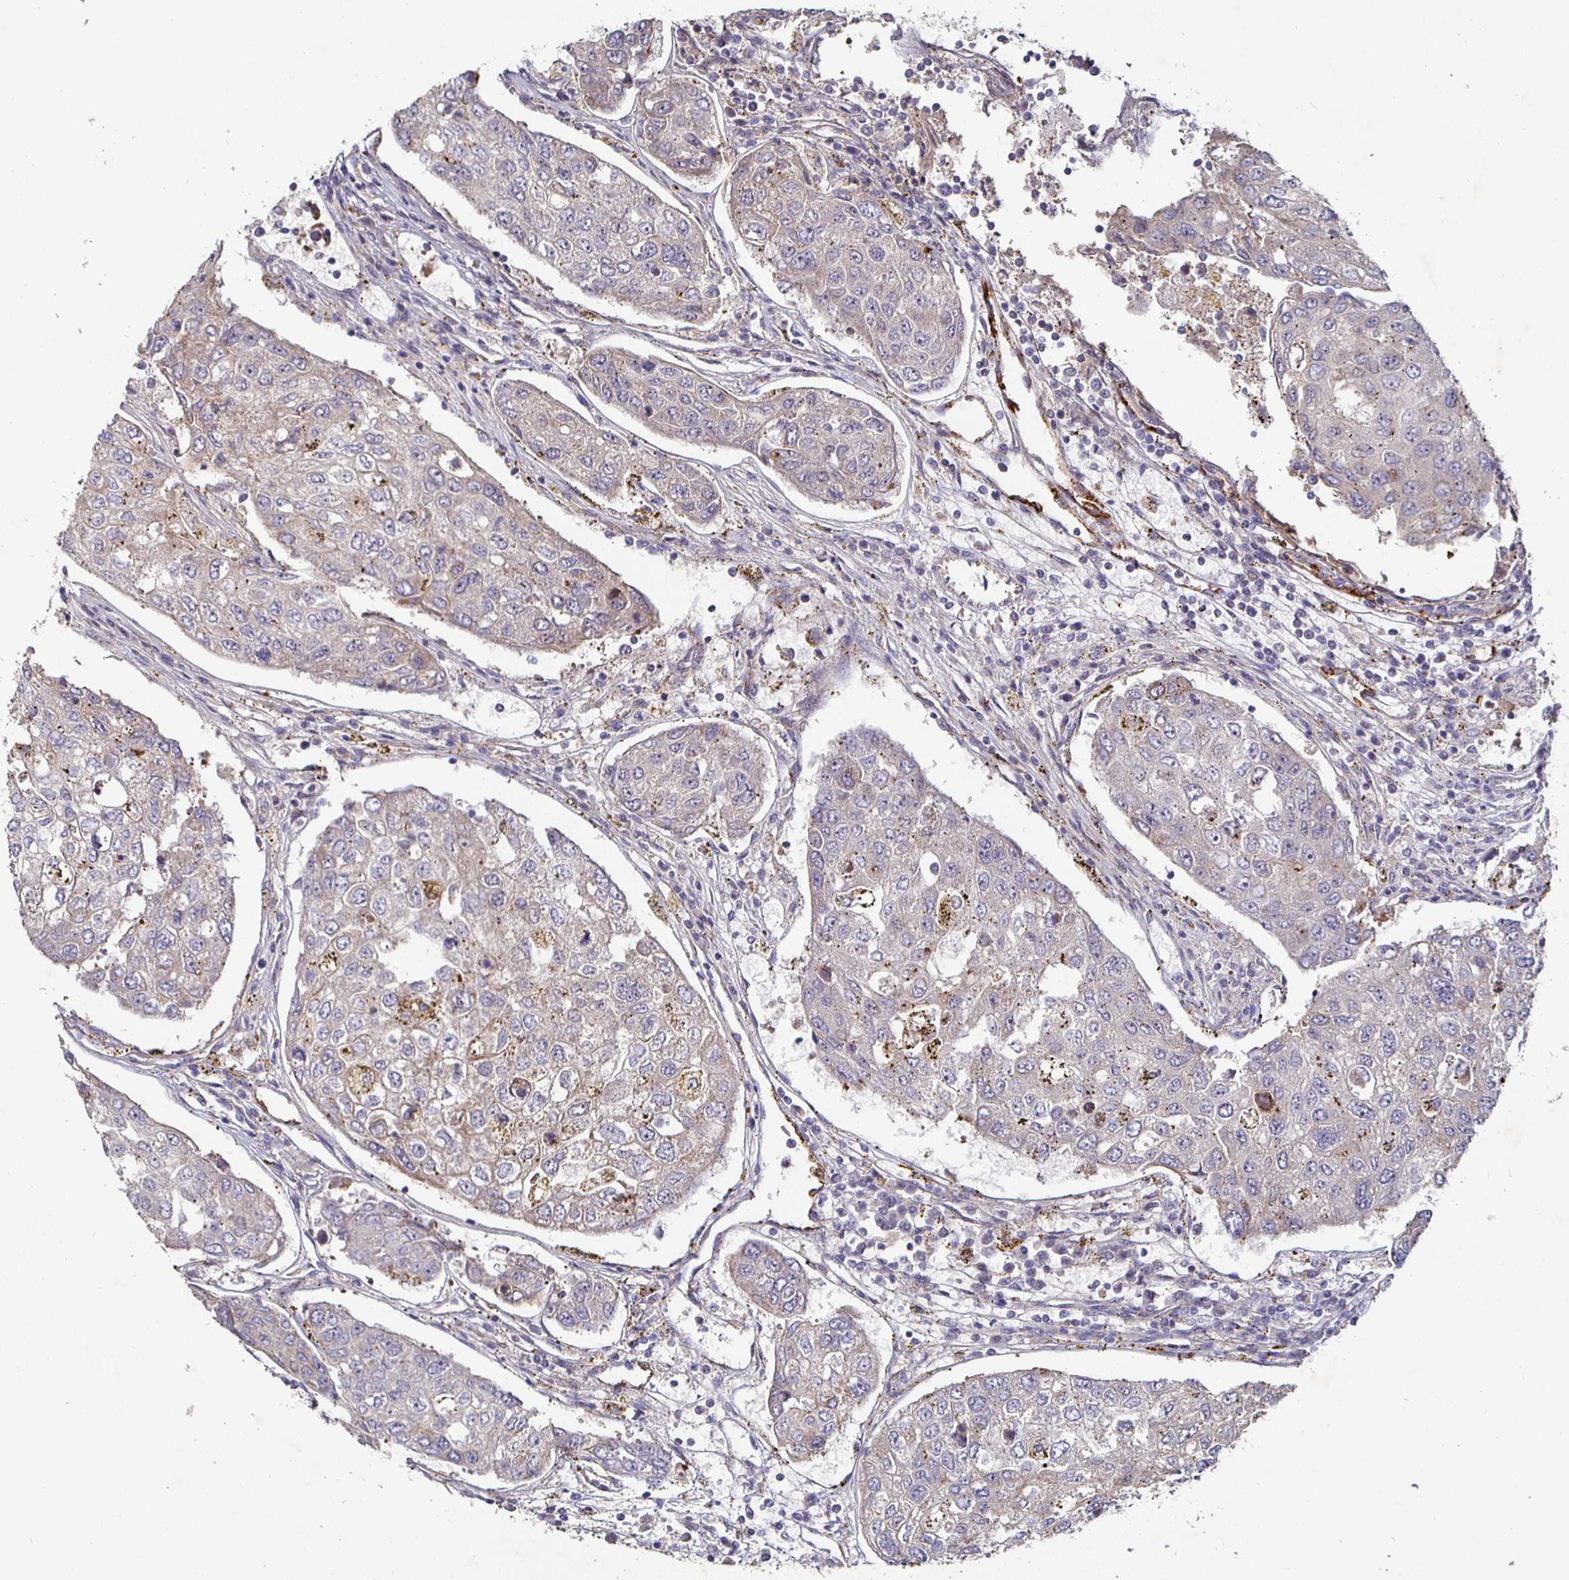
{"staining": {"intensity": "weak", "quantity": "25%-75%", "location": "cytoplasmic/membranous"}, "tissue": "urothelial cancer", "cell_type": "Tumor cells", "image_type": "cancer", "snomed": [{"axis": "morphology", "description": "Urothelial carcinoma, High grade"}, {"axis": "topography", "description": "Lymph node"}, {"axis": "topography", "description": "Urinary bladder"}], "caption": "Urothelial cancer stained with DAB (3,3'-diaminobenzidine) immunohistochemistry shows low levels of weak cytoplasmic/membranous staining in about 25%-75% of tumor cells. (DAB IHC with brightfield microscopy, high magnification).", "gene": "NRSN1", "patient": {"sex": "male", "age": 51}}